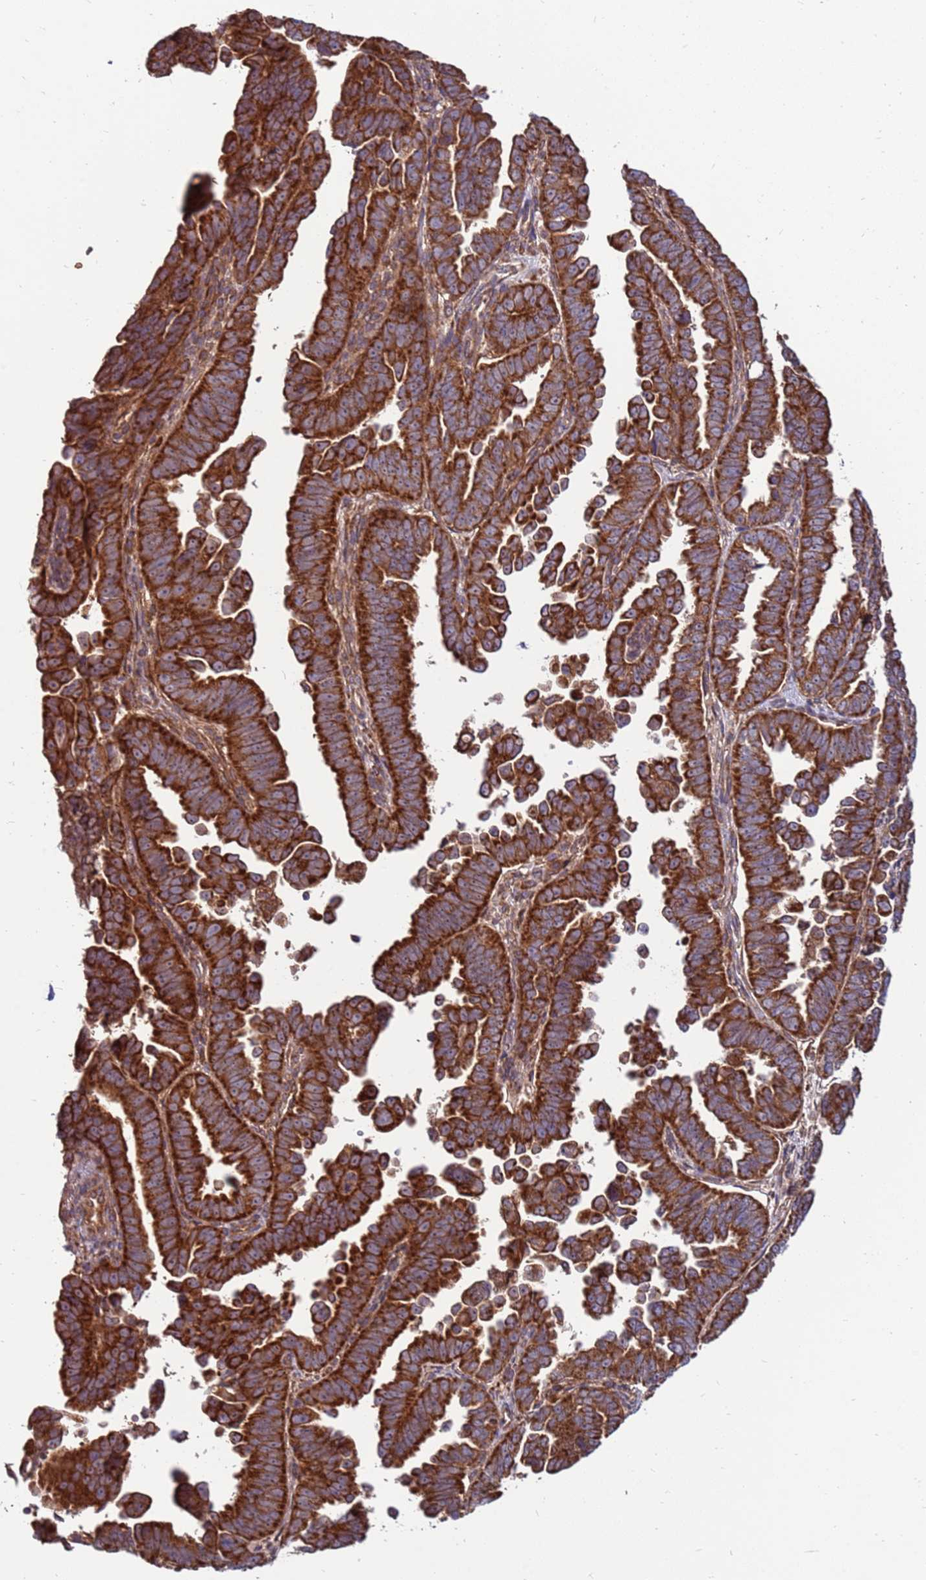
{"staining": {"intensity": "strong", "quantity": ">75%", "location": "cytoplasmic/membranous"}, "tissue": "endometrial cancer", "cell_type": "Tumor cells", "image_type": "cancer", "snomed": [{"axis": "morphology", "description": "Adenocarcinoma, NOS"}, {"axis": "topography", "description": "Endometrium"}], "caption": "Strong cytoplasmic/membranous protein expression is seen in about >75% of tumor cells in endometrial cancer. Nuclei are stained in blue.", "gene": "SLC44A5", "patient": {"sex": "female", "age": 75}}